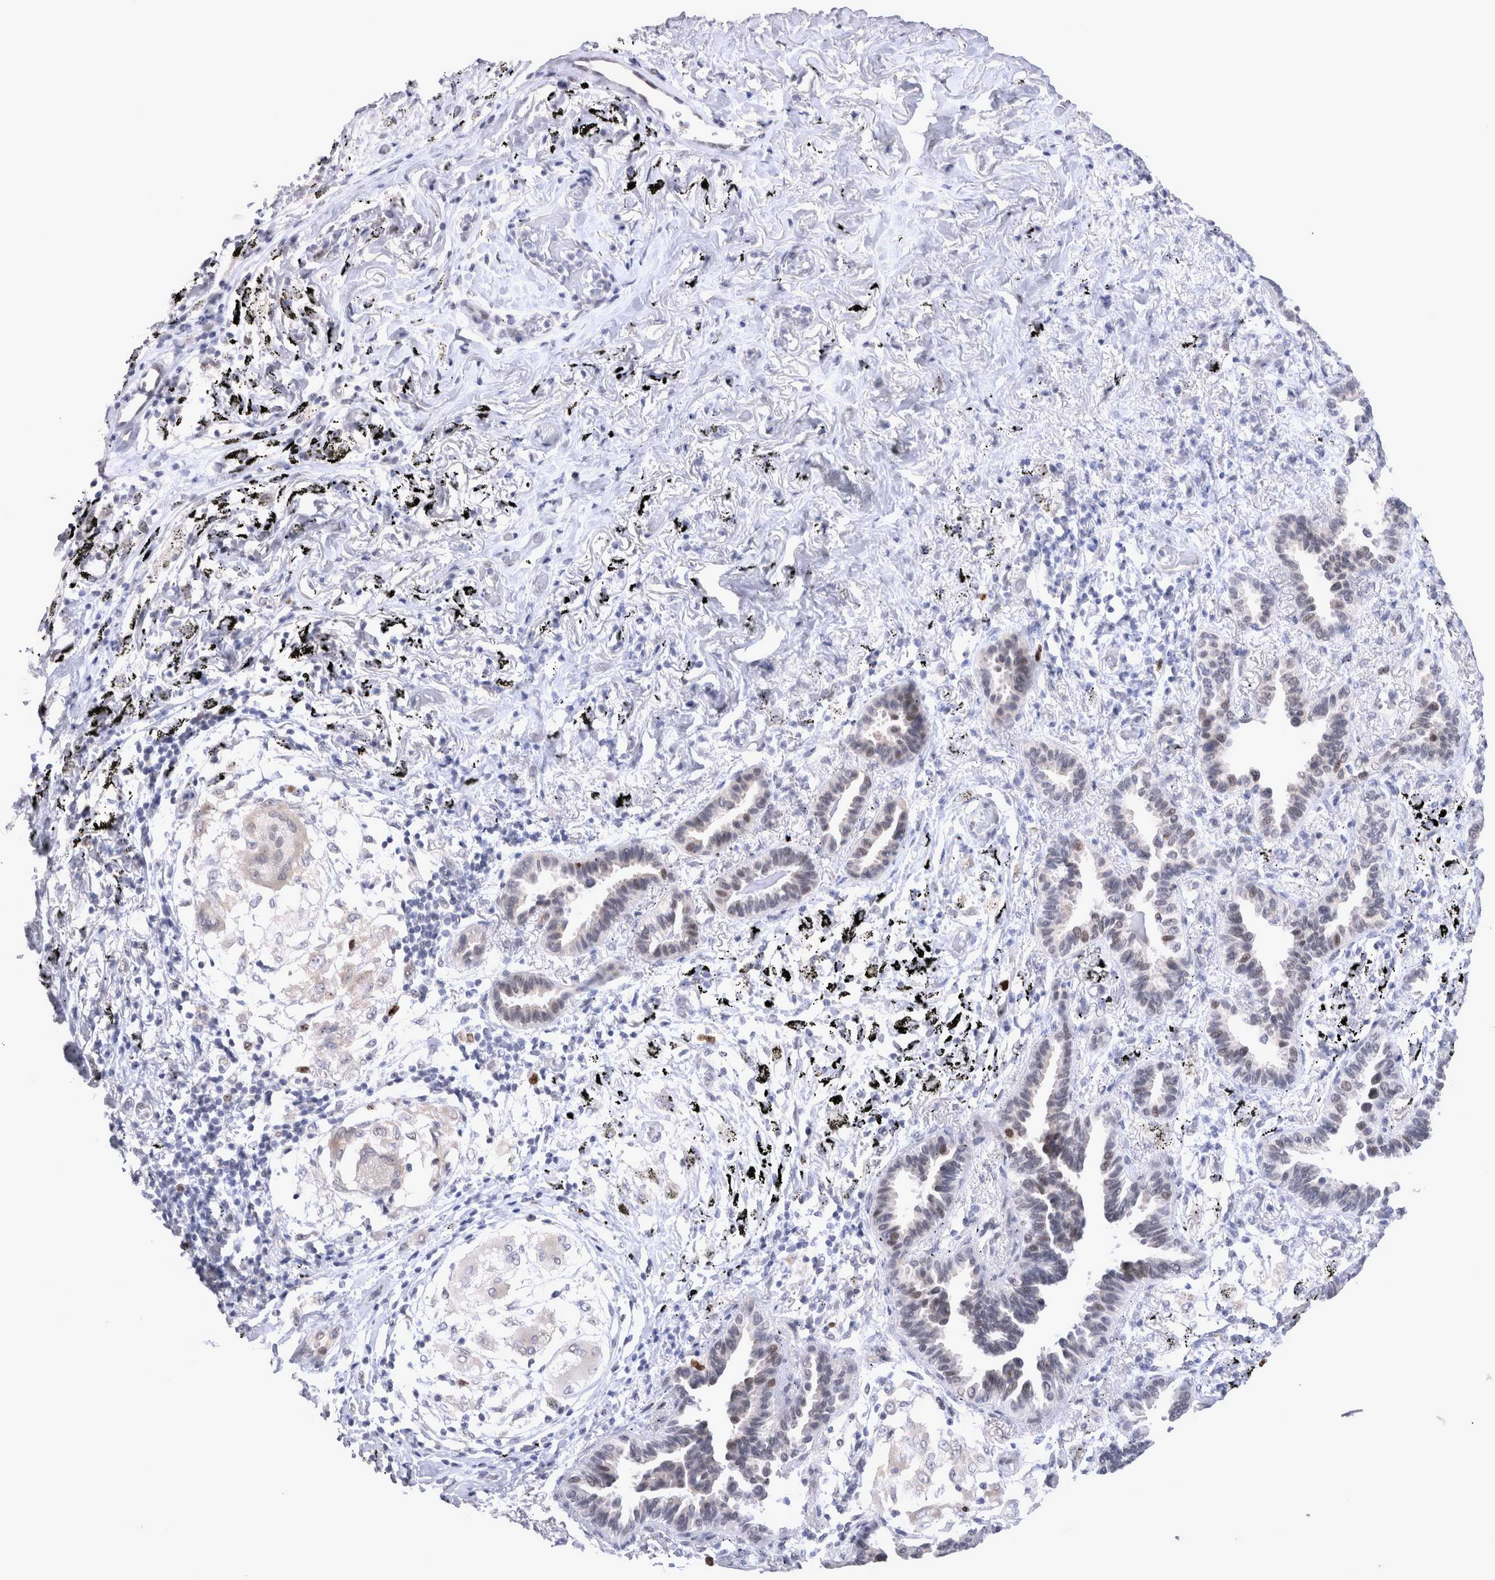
{"staining": {"intensity": "negative", "quantity": "none", "location": "none"}, "tissue": "lung cancer", "cell_type": "Tumor cells", "image_type": "cancer", "snomed": [{"axis": "morphology", "description": "Adenocarcinoma, NOS"}, {"axis": "topography", "description": "Lung"}], "caption": "Tumor cells show no significant staining in lung cancer. The staining was performed using DAB to visualize the protein expression in brown, while the nuclei were stained in blue with hematoxylin (Magnification: 20x).", "gene": "KIF18B", "patient": {"sex": "male", "age": 59}}